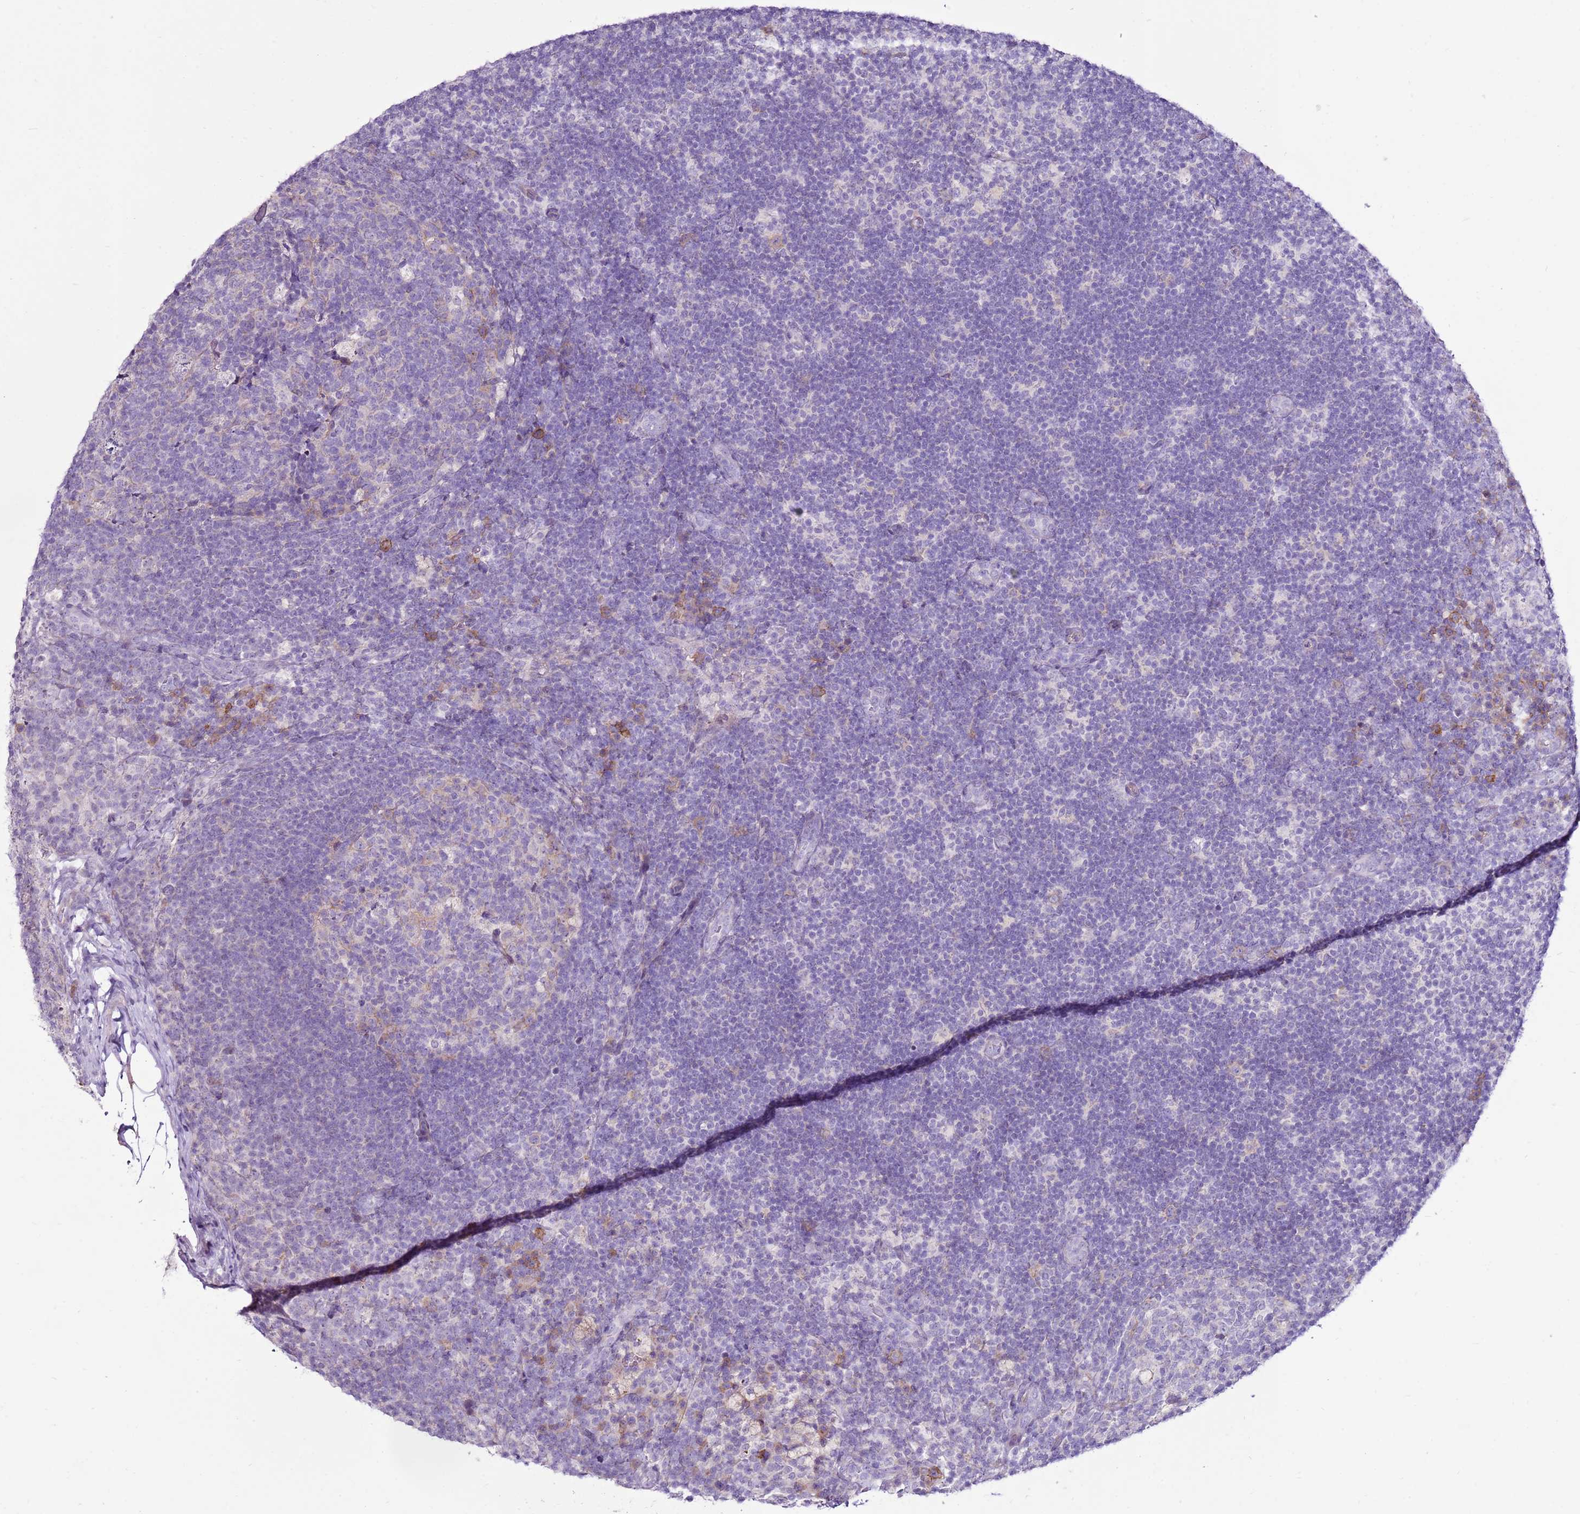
{"staining": {"intensity": "negative", "quantity": "none", "location": "none"}, "tissue": "lymph node", "cell_type": "Germinal center cells", "image_type": "normal", "snomed": [{"axis": "morphology", "description": "Normal tissue, NOS"}, {"axis": "topography", "description": "Lymph node"}], "caption": "This is an IHC photomicrograph of benign lymph node. There is no expression in germinal center cells.", "gene": "SLC38A5", "patient": {"sex": "female", "age": 31}}